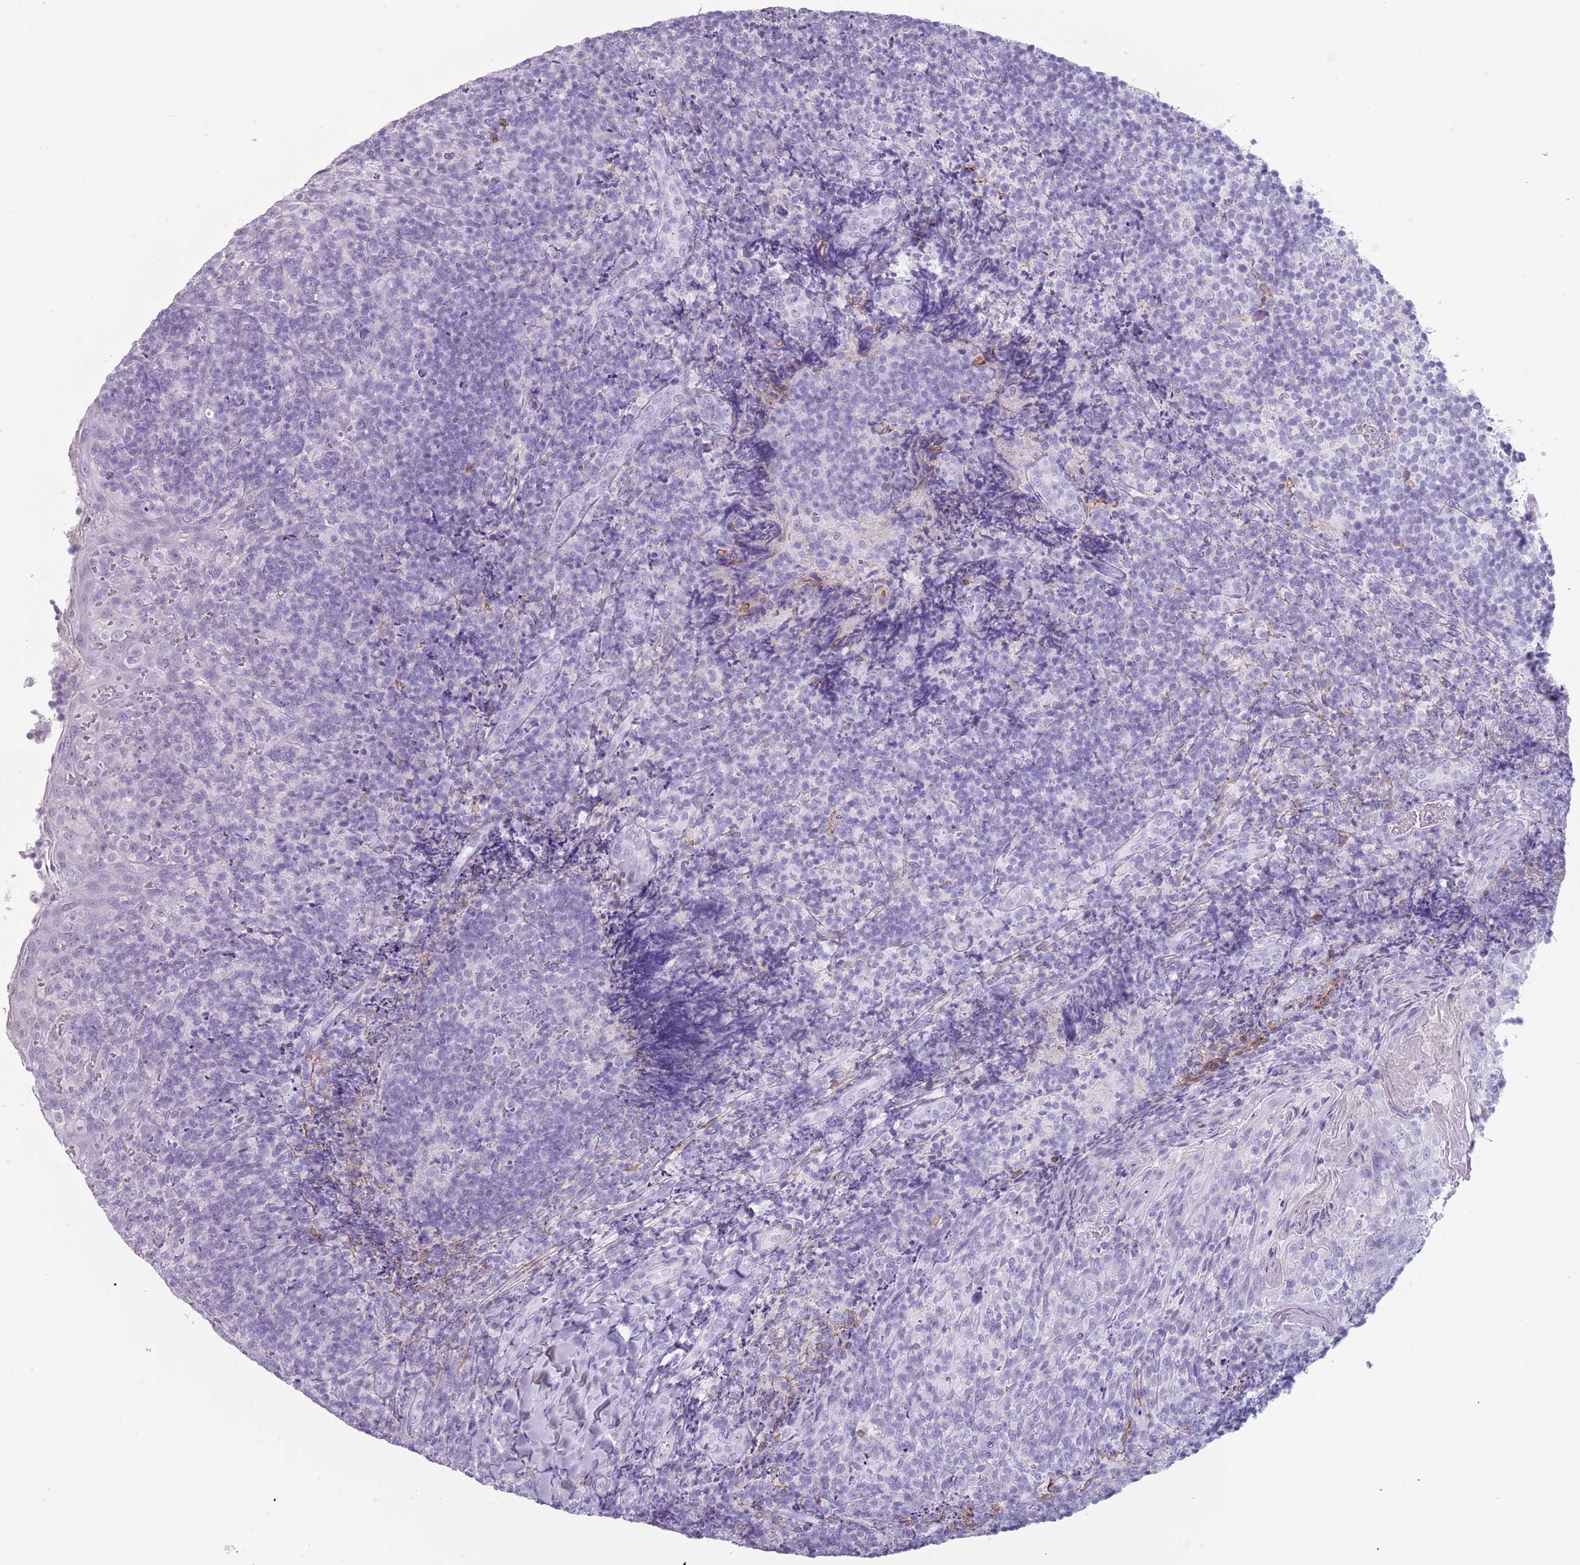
{"staining": {"intensity": "negative", "quantity": "none", "location": "none"}, "tissue": "tonsil", "cell_type": "Germinal center cells", "image_type": "normal", "snomed": [{"axis": "morphology", "description": "Normal tissue, NOS"}, {"axis": "topography", "description": "Tonsil"}], "caption": "Germinal center cells show no significant protein staining in normal tonsil. (Brightfield microscopy of DAB (3,3'-diaminobenzidine) immunohistochemistry at high magnification).", "gene": "COLEC12", "patient": {"sex": "female", "age": 10}}